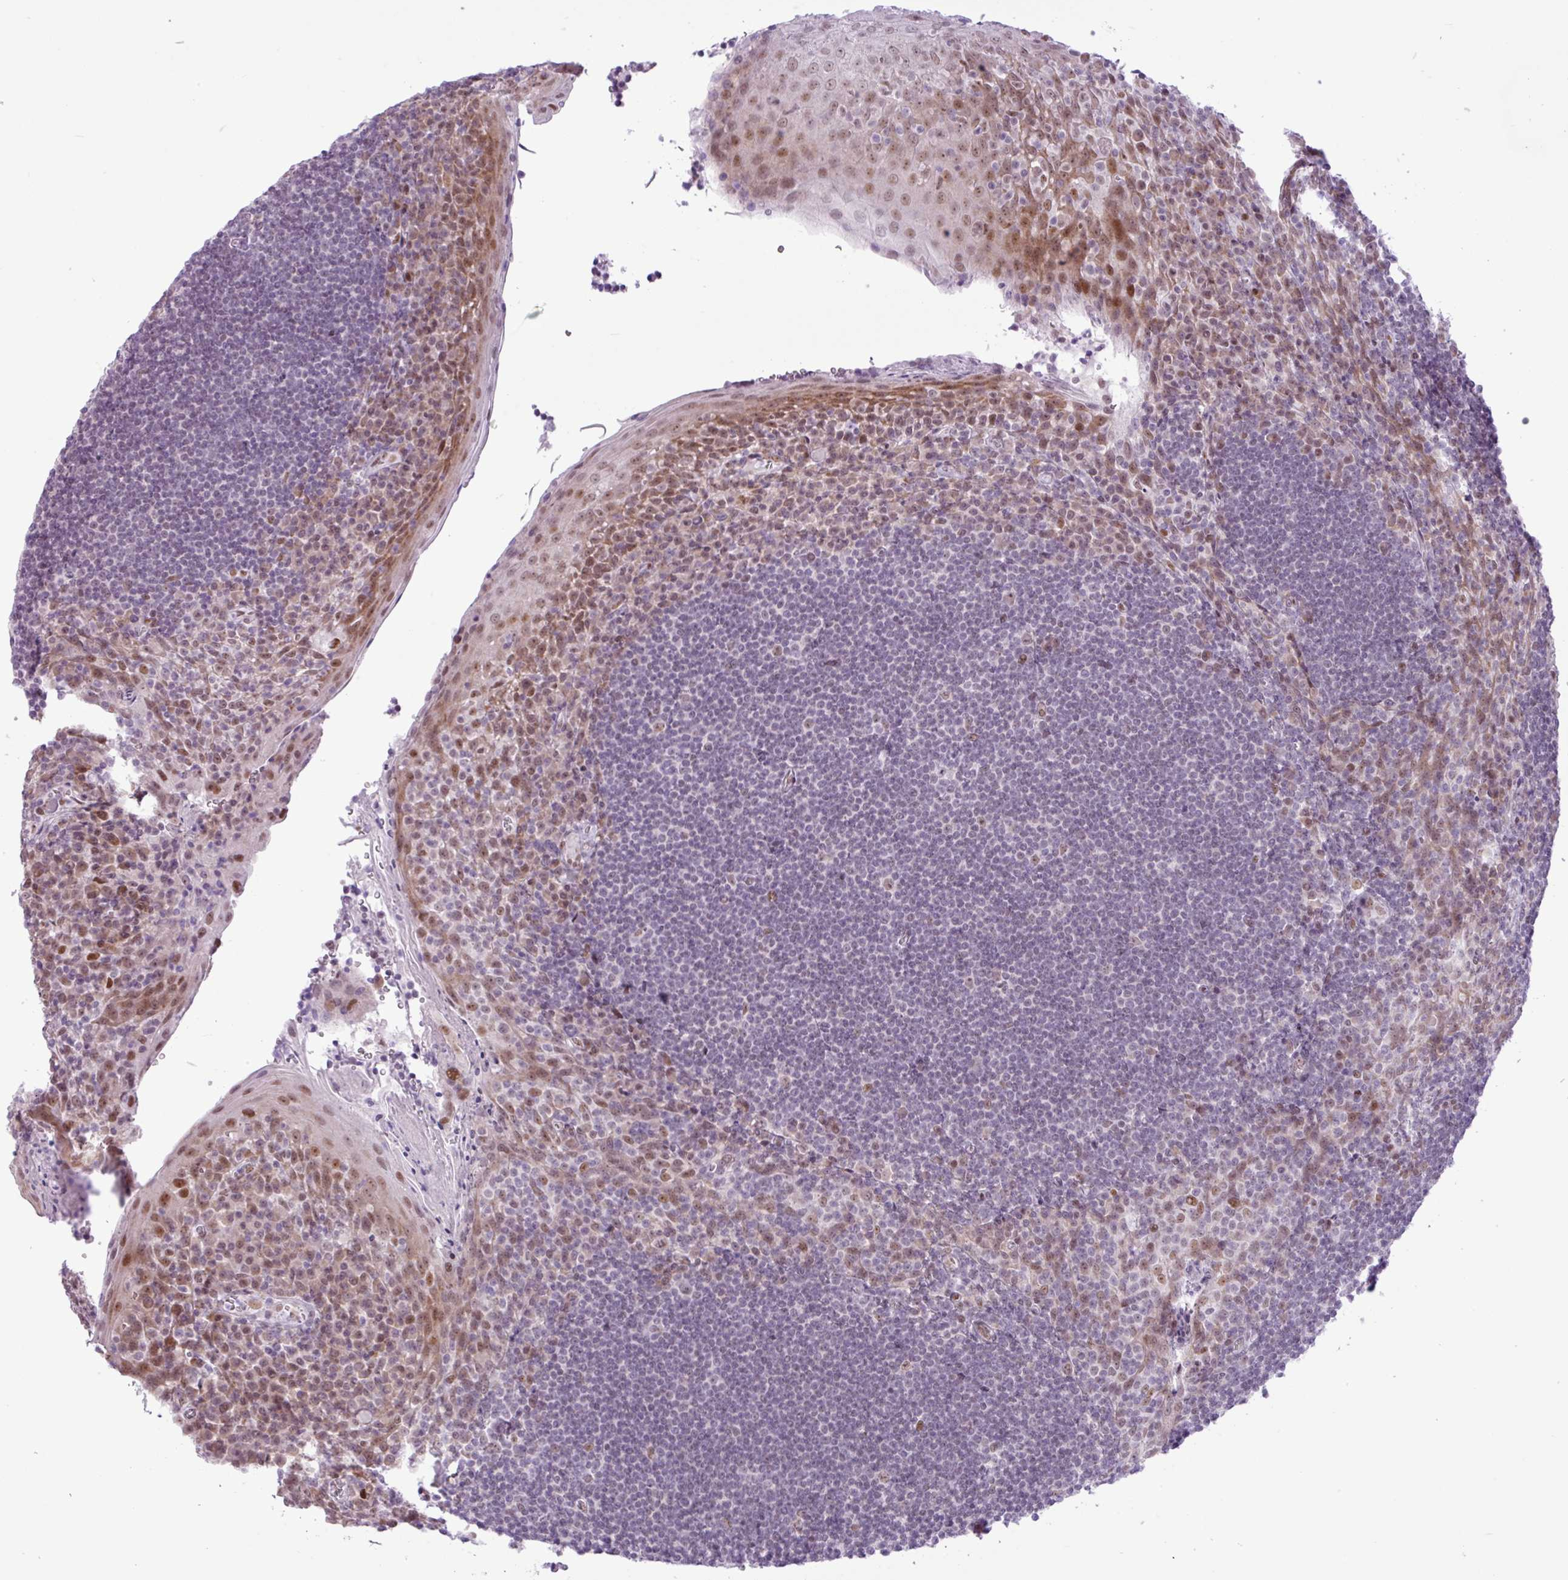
{"staining": {"intensity": "weak", "quantity": "<25%", "location": "nuclear"}, "tissue": "tonsil", "cell_type": "Germinal center cells", "image_type": "normal", "snomed": [{"axis": "morphology", "description": "Normal tissue, NOS"}, {"axis": "topography", "description": "Tonsil"}], "caption": "An immunohistochemistry micrograph of unremarkable tonsil is shown. There is no staining in germinal center cells of tonsil. (DAB (3,3'-diaminobenzidine) immunohistochemistry with hematoxylin counter stain).", "gene": "ELOA2", "patient": {"sex": "male", "age": 27}}